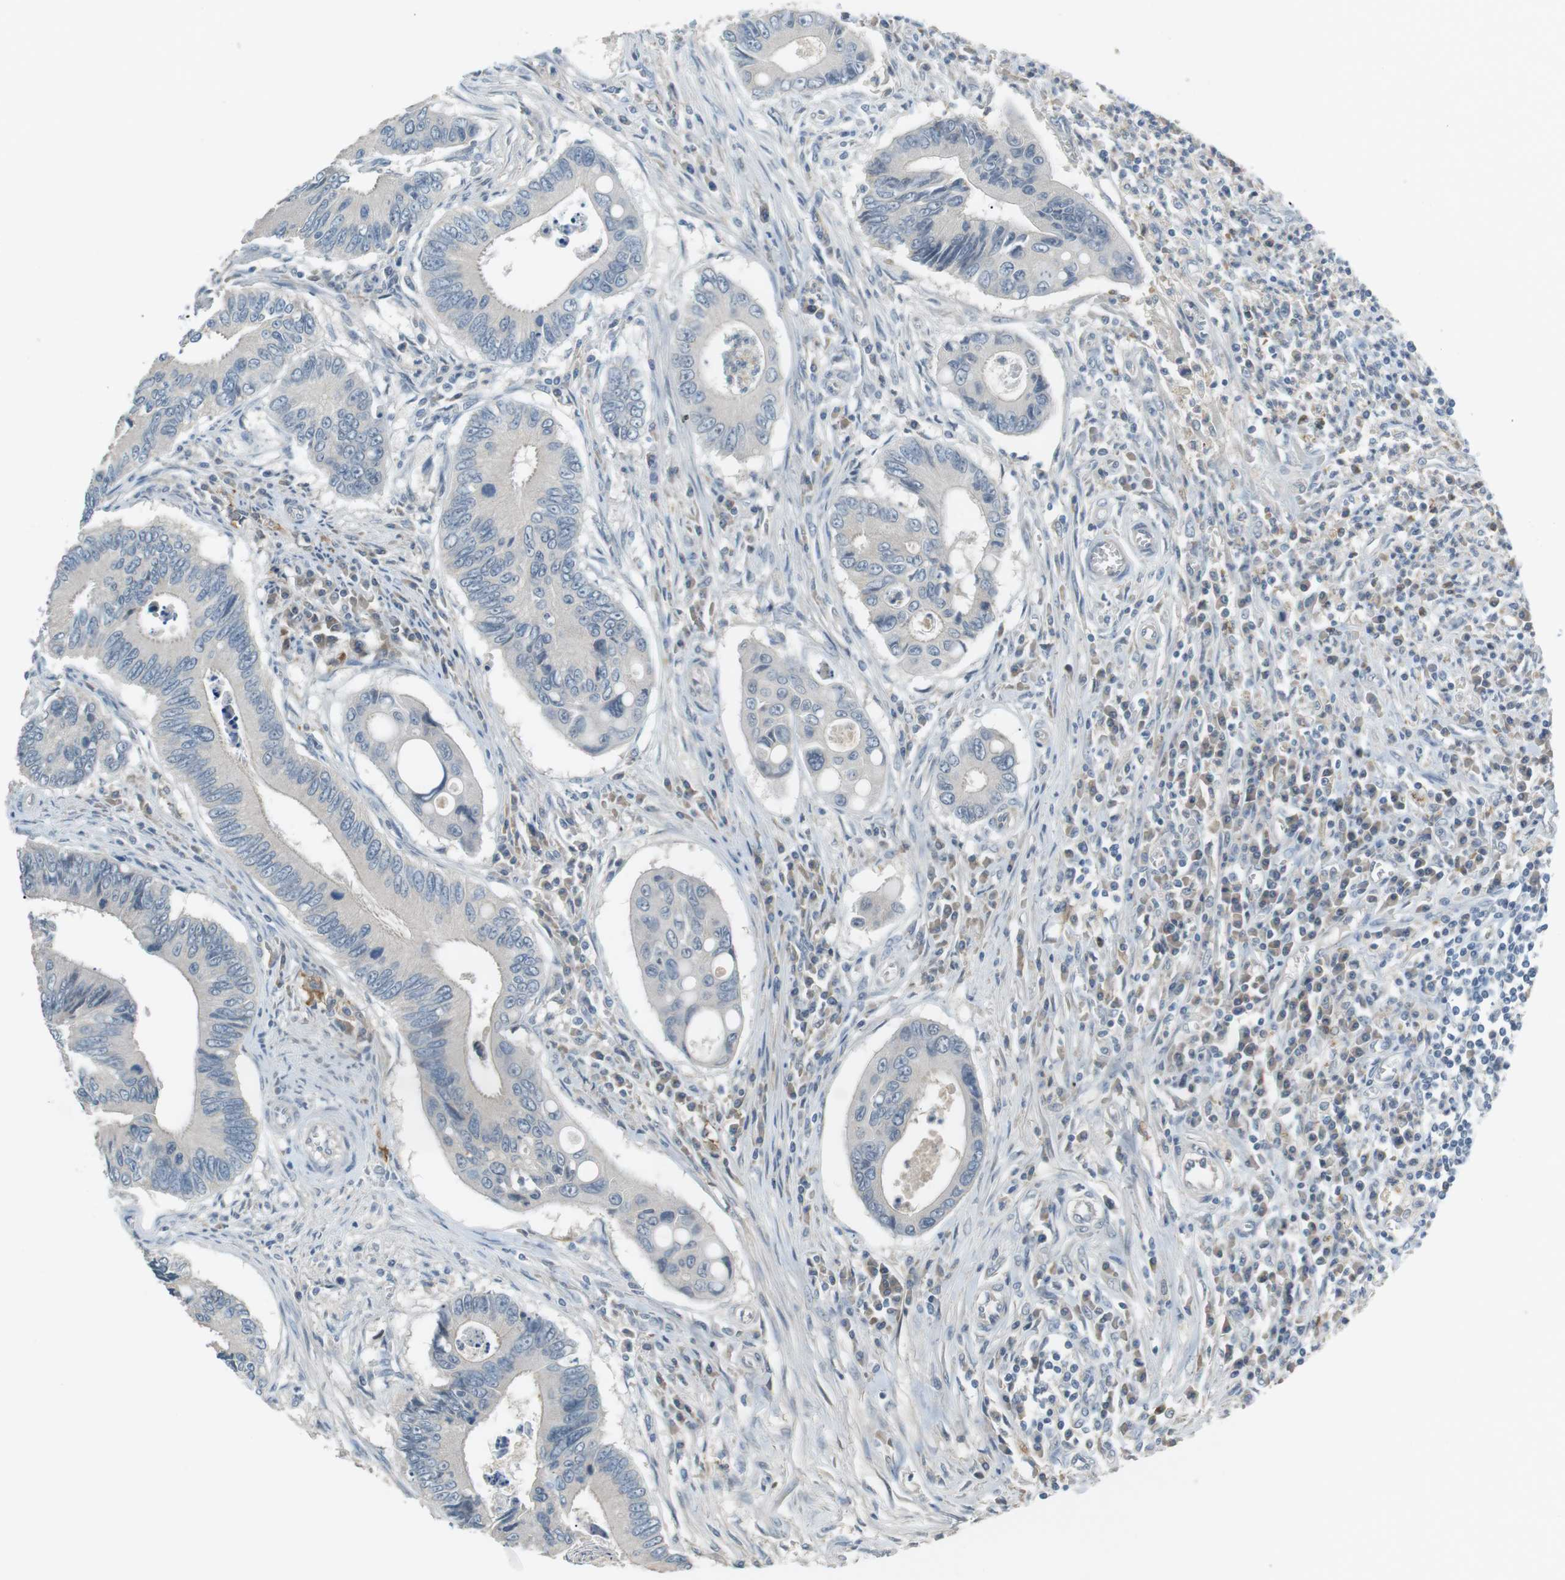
{"staining": {"intensity": "negative", "quantity": "none", "location": "none"}, "tissue": "colorectal cancer", "cell_type": "Tumor cells", "image_type": "cancer", "snomed": [{"axis": "morphology", "description": "Inflammation, NOS"}, {"axis": "morphology", "description": "Adenocarcinoma, NOS"}, {"axis": "topography", "description": "Colon"}], "caption": "Tumor cells show no significant positivity in colorectal adenocarcinoma.", "gene": "RTN3", "patient": {"sex": "male", "age": 72}}